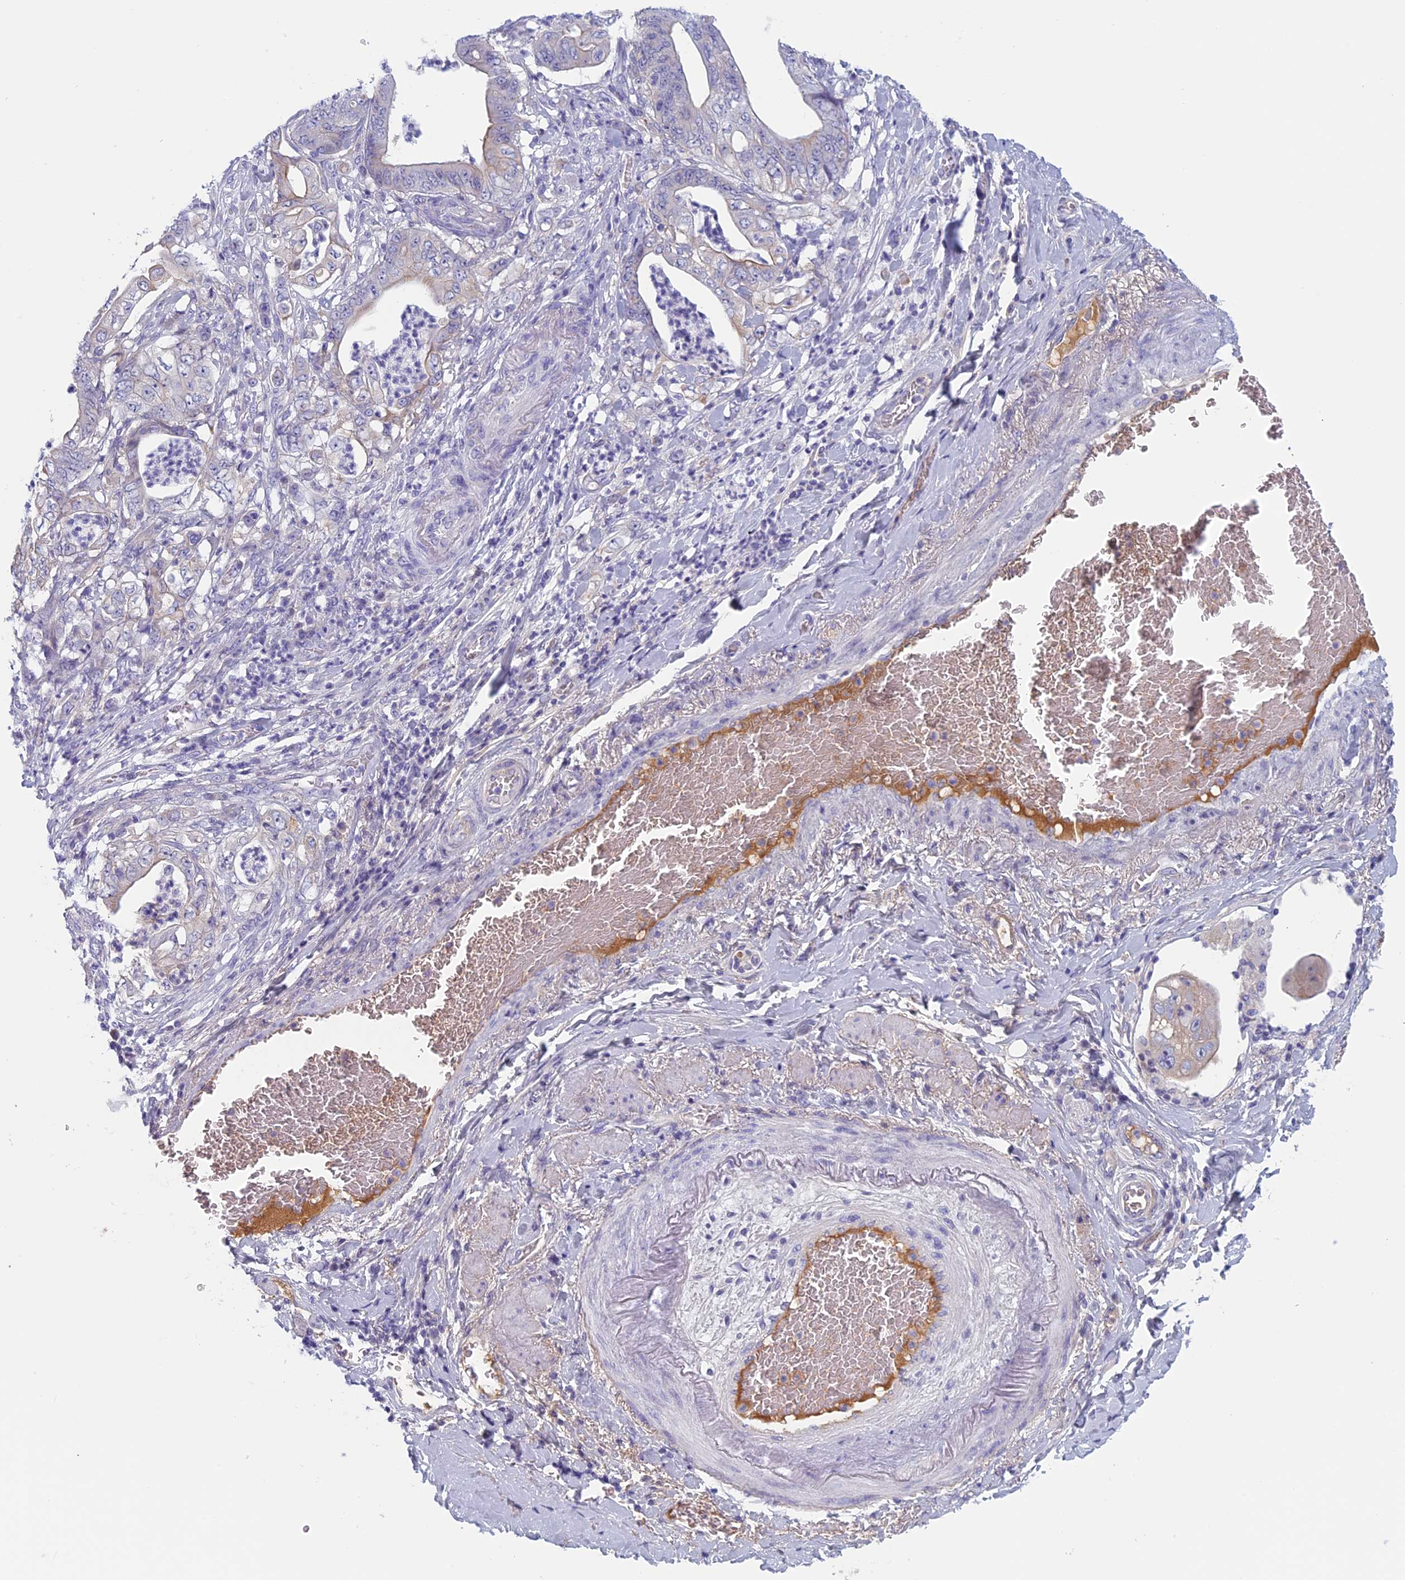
{"staining": {"intensity": "negative", "quantity": "none", "location": "none"}, "tissue": "stomach cancer", "cell_type": "Tumor cells", "image_type": "cancer", "snomed": [{"axis": "morphology", "description": "Adenocarcinoma, NOS"}, {"axis": "topography", "description": "Stomach"}], "caption": "Tumor cells show no significant protein positivity in stomach cancer.", "gene": "ANGPTL2", "patient": {"sex": "female", "age": 73}}